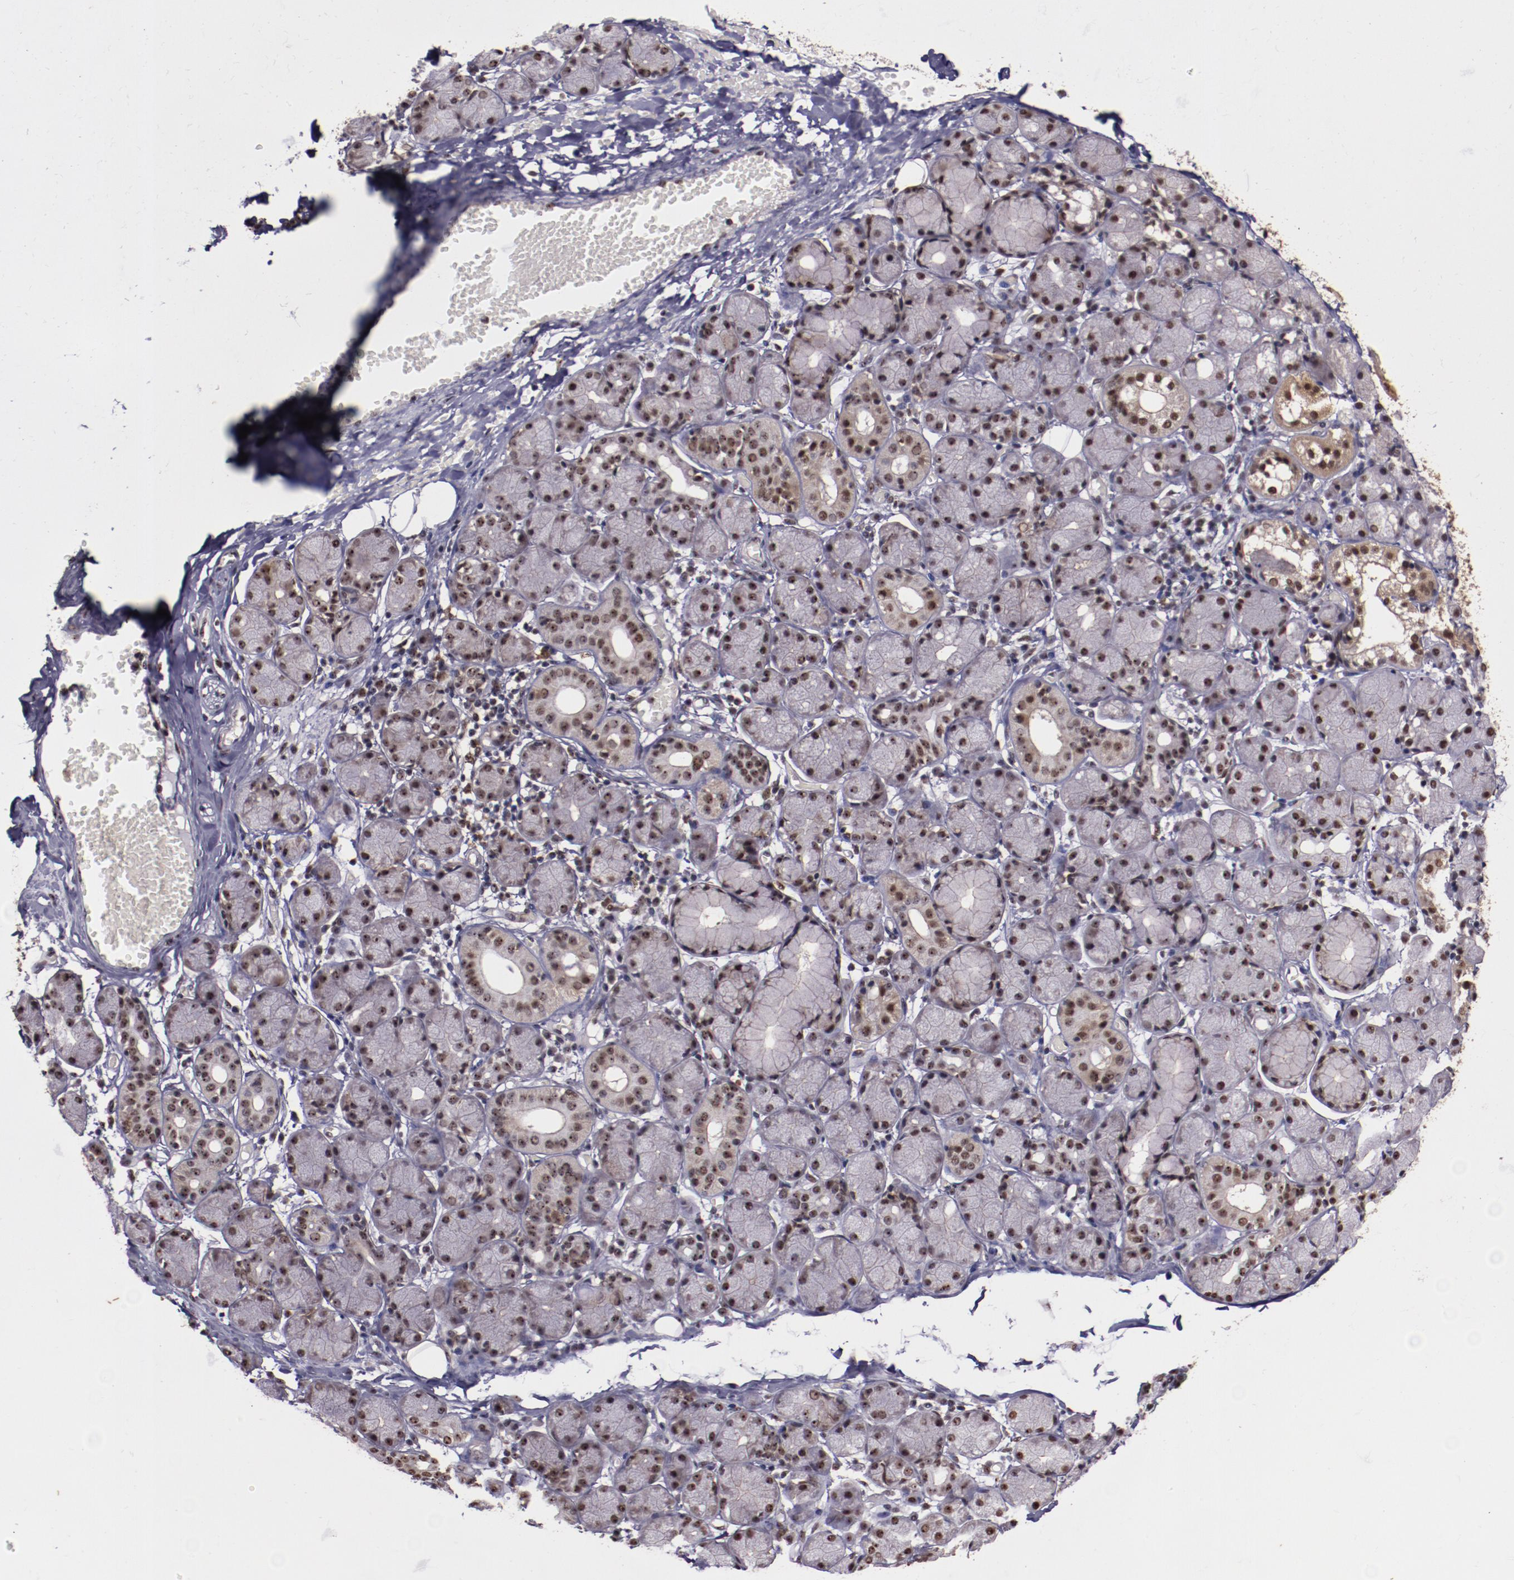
{"staining": {"intensity": "moderate", "quantity": ">75%", "location": "cytoplasmic/membranous,nuclear"}, "tissue": "salivary gland", "cell_type": "Glandular cells", "image_type": "normal", "snomed": [{"axis": "morphology", "description": "Normal tissue, NOS"}, {"axis": "topography", "description": "Salivary gland"}], "caption": "Immunohistochemical staining of benign human salivary gland shows >75% levels of moderate cytoplasmic/membranous,nuclear protein expression in about >75% of glandular cells.", "gene": "CECR2", "patient": {"sex": "female", "age": 24}}